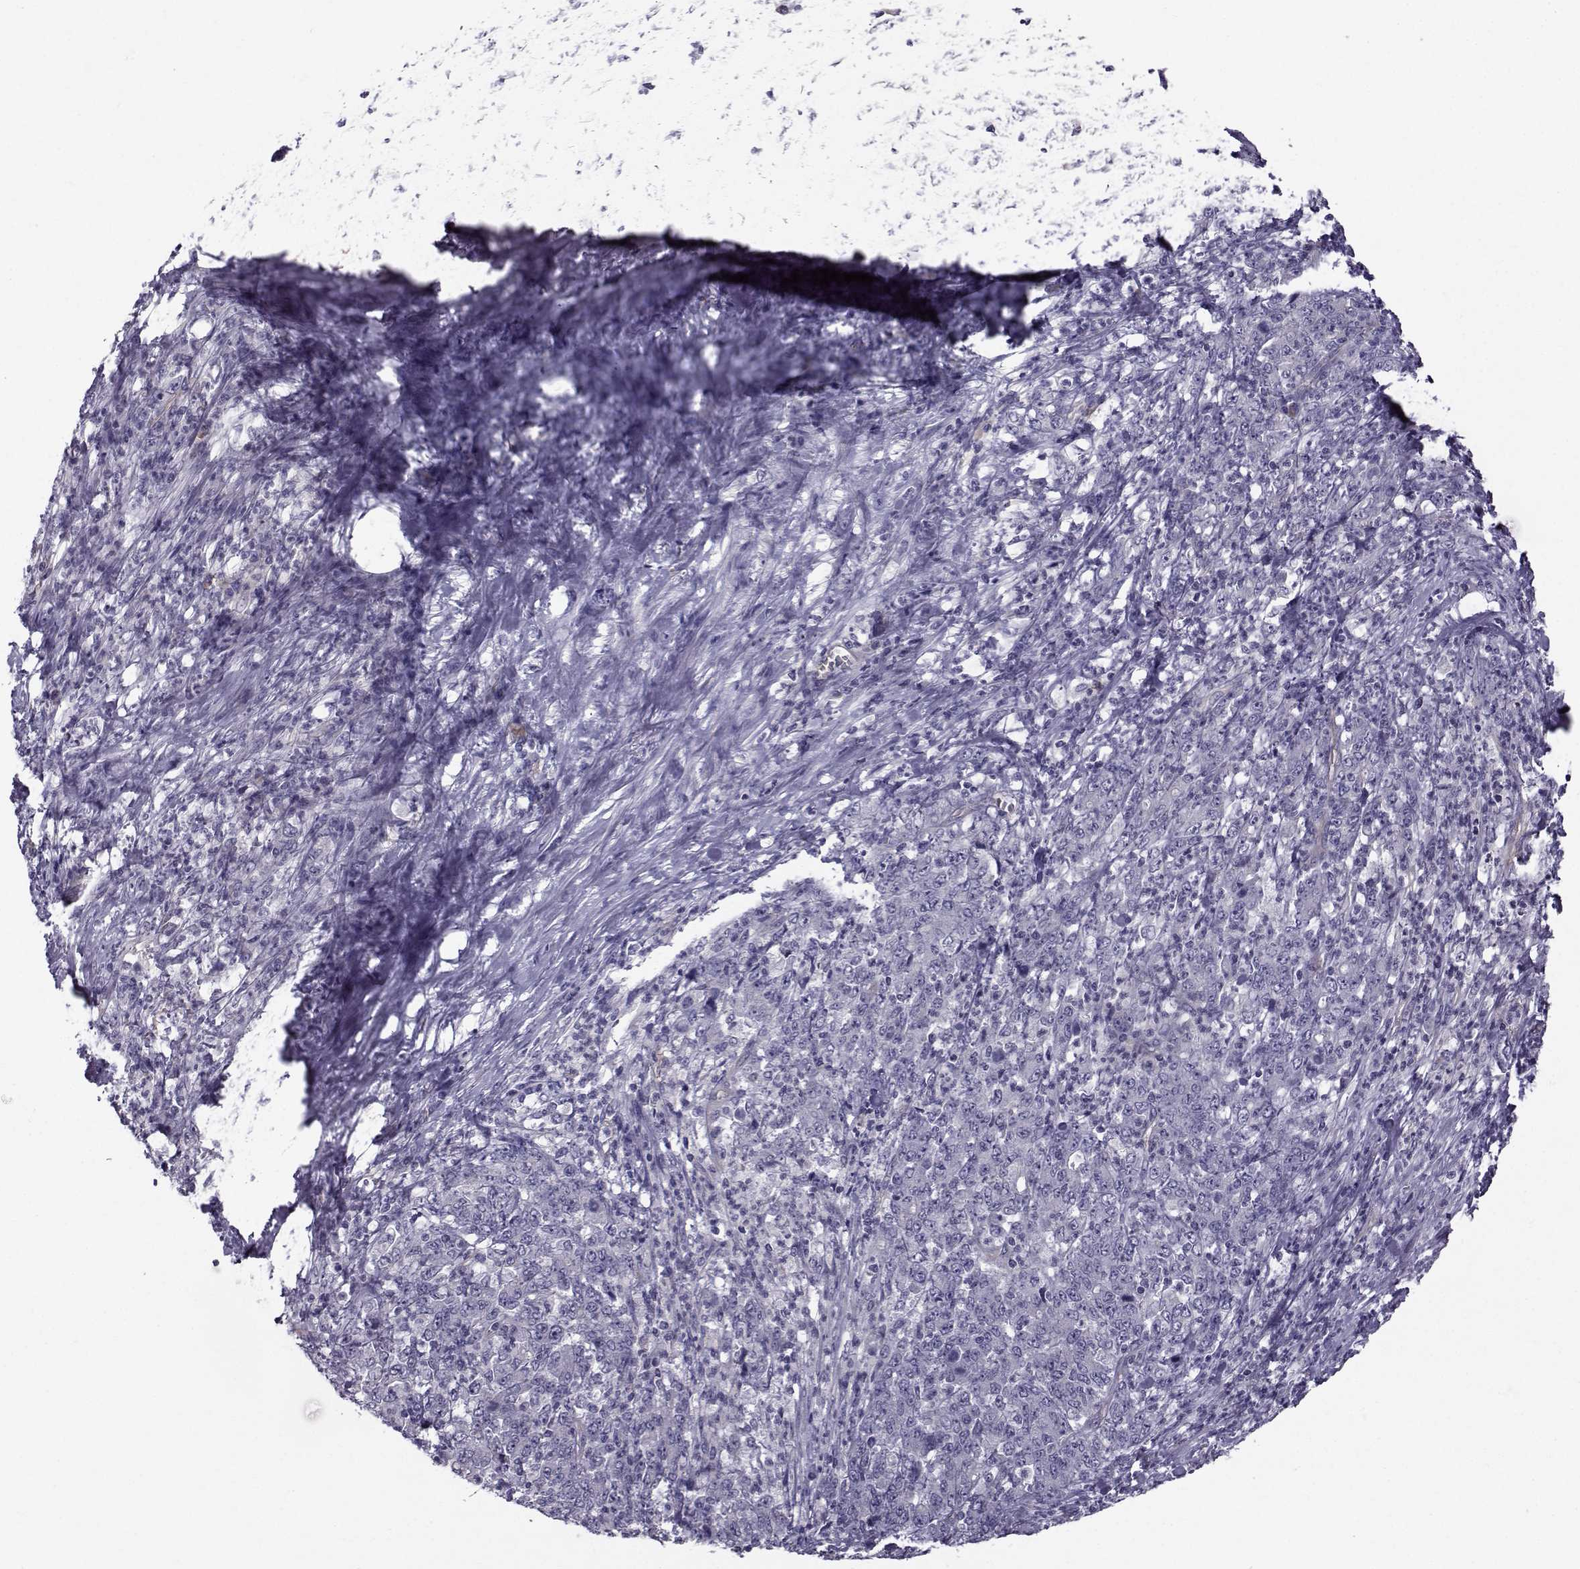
{"staining": {"intensity": "negative", "quantity": "none", "location": "none"}, "tissue": "stomach cancer", "cell_type": "Tumor cells", "image_type": "cancer", "snomed": [{"axis": "morphology", "description": "Adenocarcinoma, NOS"}, {"axis": "topography", "description": "Stomach, lower"}], "caption": "Tumor cells are negative for brown protein staining in stomach cancer (adenocarcinoma). (Brightfield microscopy of DAB (3,3'-diaminobenzidine) immunohistochemistry at high magnification).", "gene": "QPCT", "patient": {"sex": "female", "age": 71}}